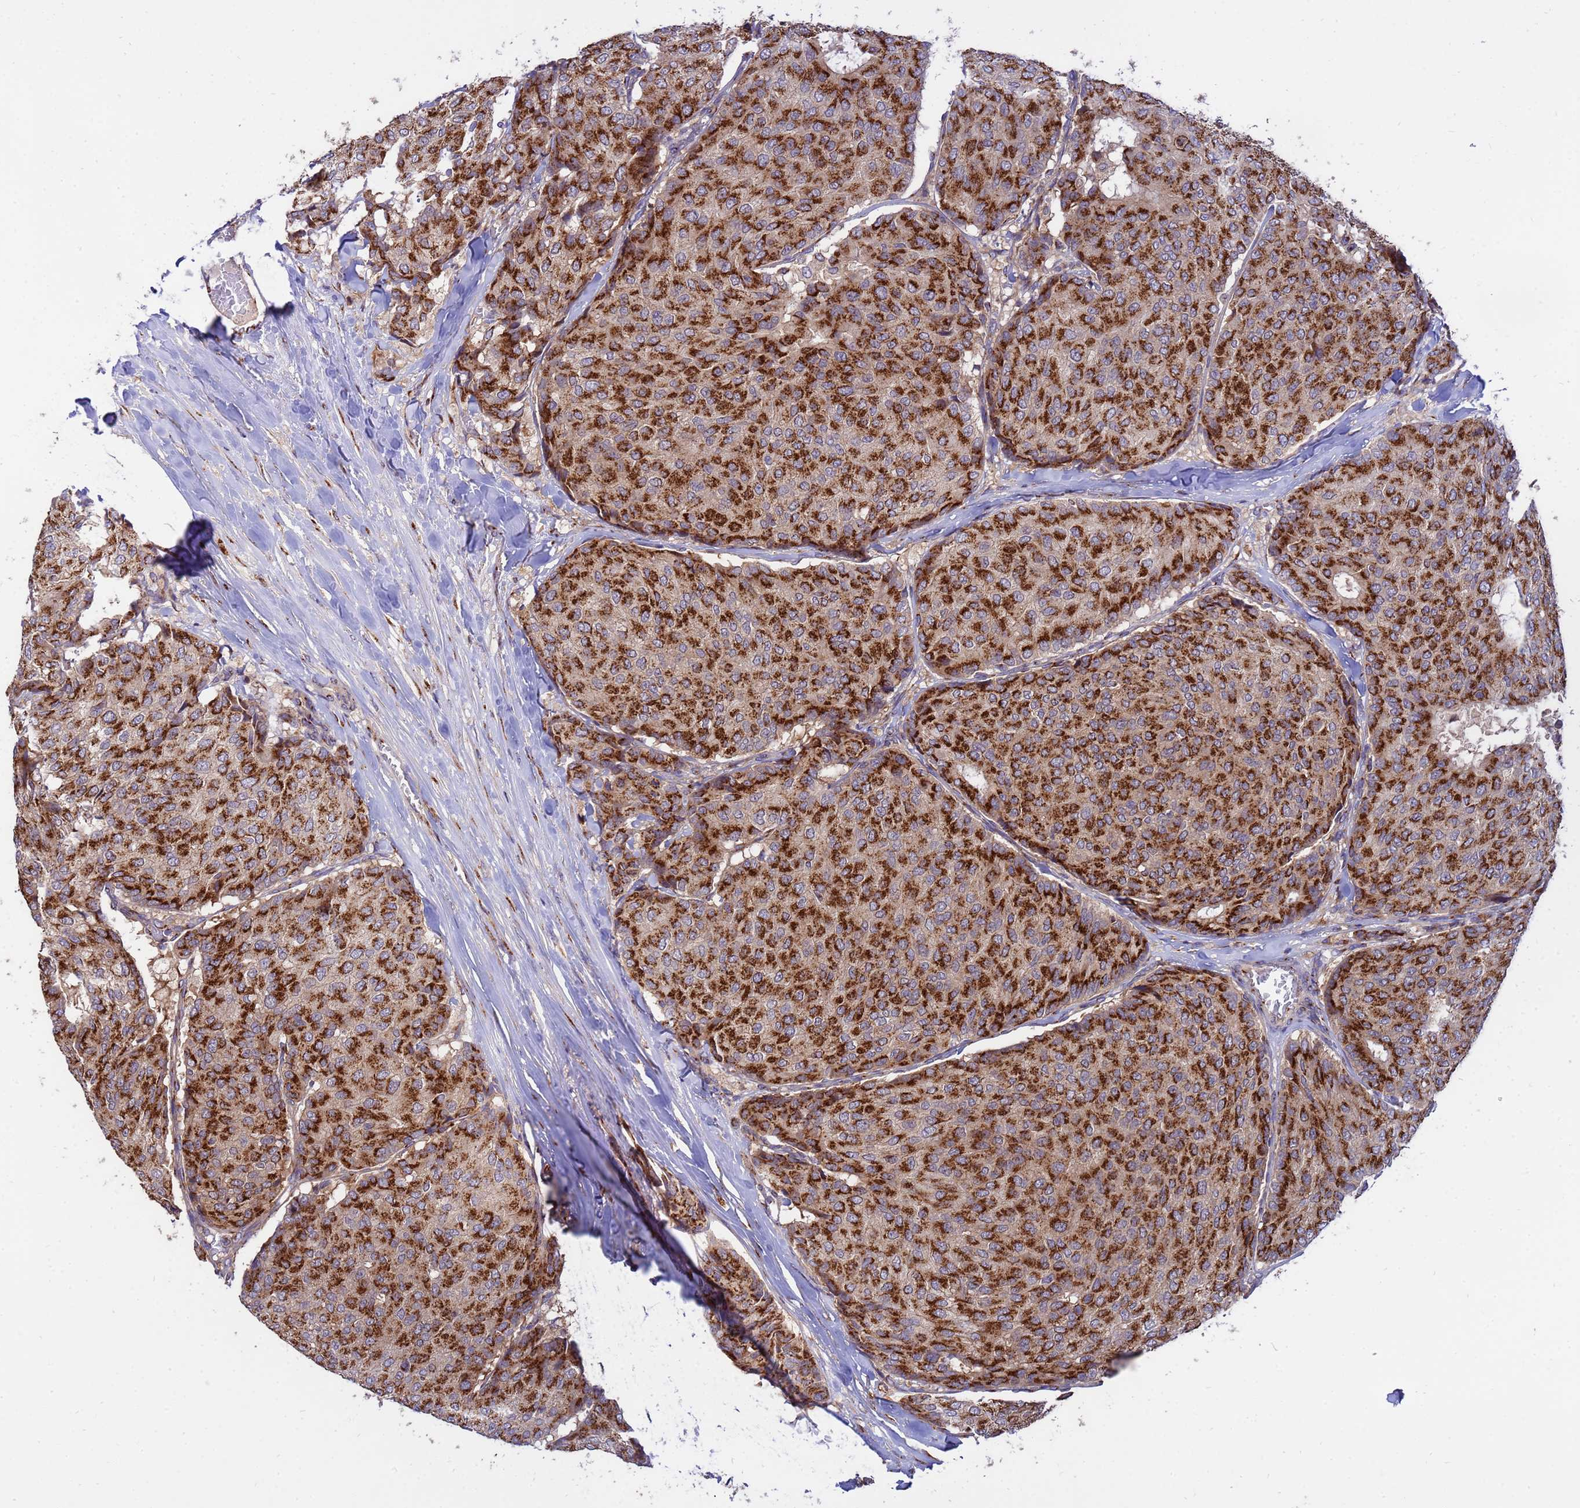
{"staining": {"intensity": "strong", "quantity": ">75%", "location": "cytoplasmic/membranous"}, "tissue": "breast cancer", "cell_type": "Tumor cells", "image_type": "cancer", "snomed": [{"axis": "morphology", "description": "Duct carcinoma"}, {"axis": "topography", "description": "Breast"}], "caption": "IHC micrograph of neoplastic tissue: human invasive ductal carcinoma (breast) stained using immunohistochemistry exhibits high levels of strong protein expression localized specifically in the cytoplasmic/membranous of tumor cells, appearing as a cytoplasmic/membranous brown color.", "gene": "HPS3", "patient": {"sex": "female", "age": 75}}